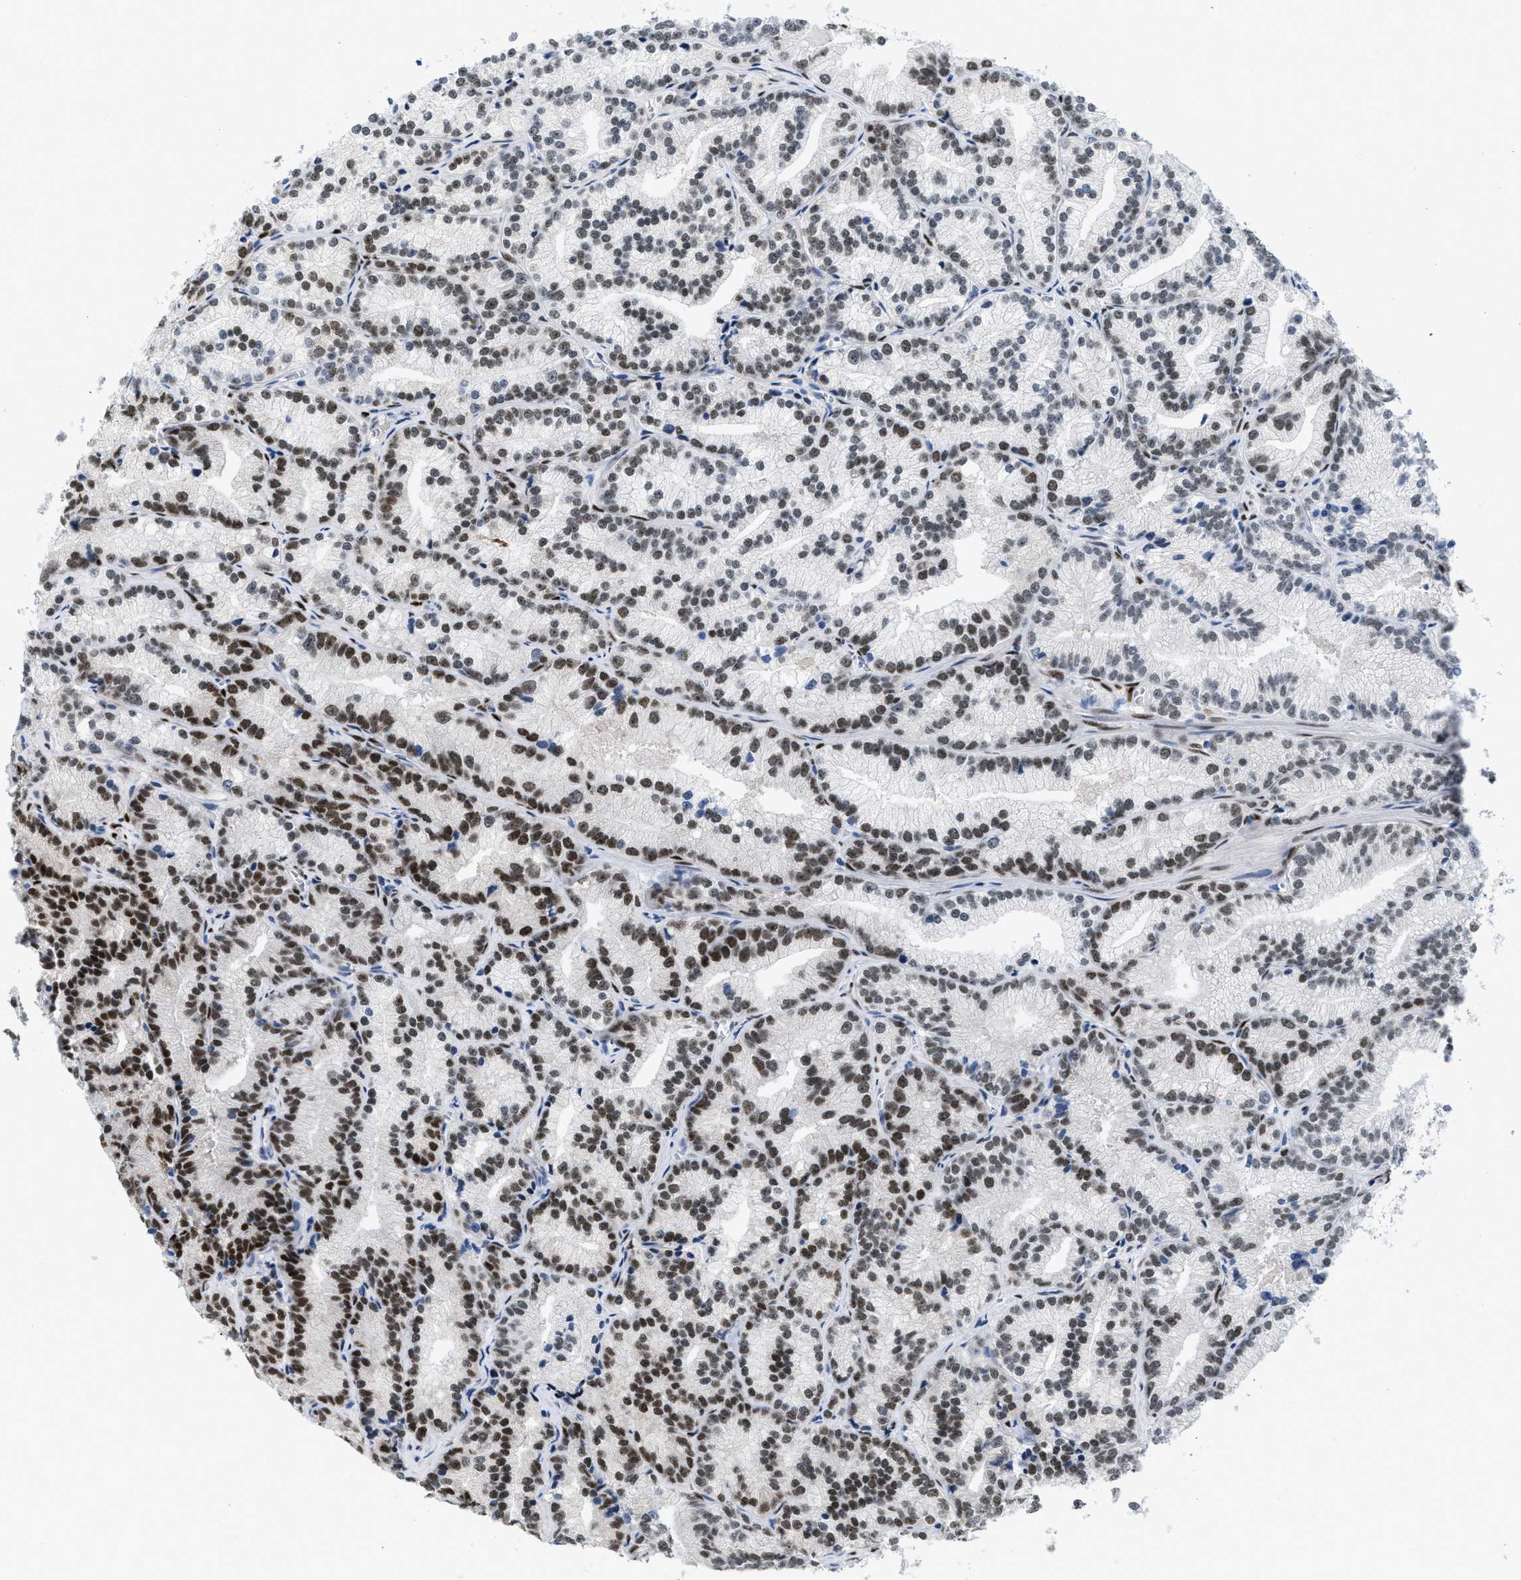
{"staining": {"intensity": "strong", "quantity": ">75%", "location": "nuclear"}, "tissue": "prostate cancer", "cell_type": "Tumor cells", "image_type": "cancer", "snomed": [{"axis": "morphology", "description": "Adenocarcinoma, Low grade"}, {"axis": "topography", "description": "Prostate"}], "caption": "The histopathology image exhibits staining of prostate low-grade adenocarcinoma, revealing strong nuclear protein positivity (brown color) within tumor cells.", "gene": "NFIX", "patient": {"sex": "male", "age": 89}}